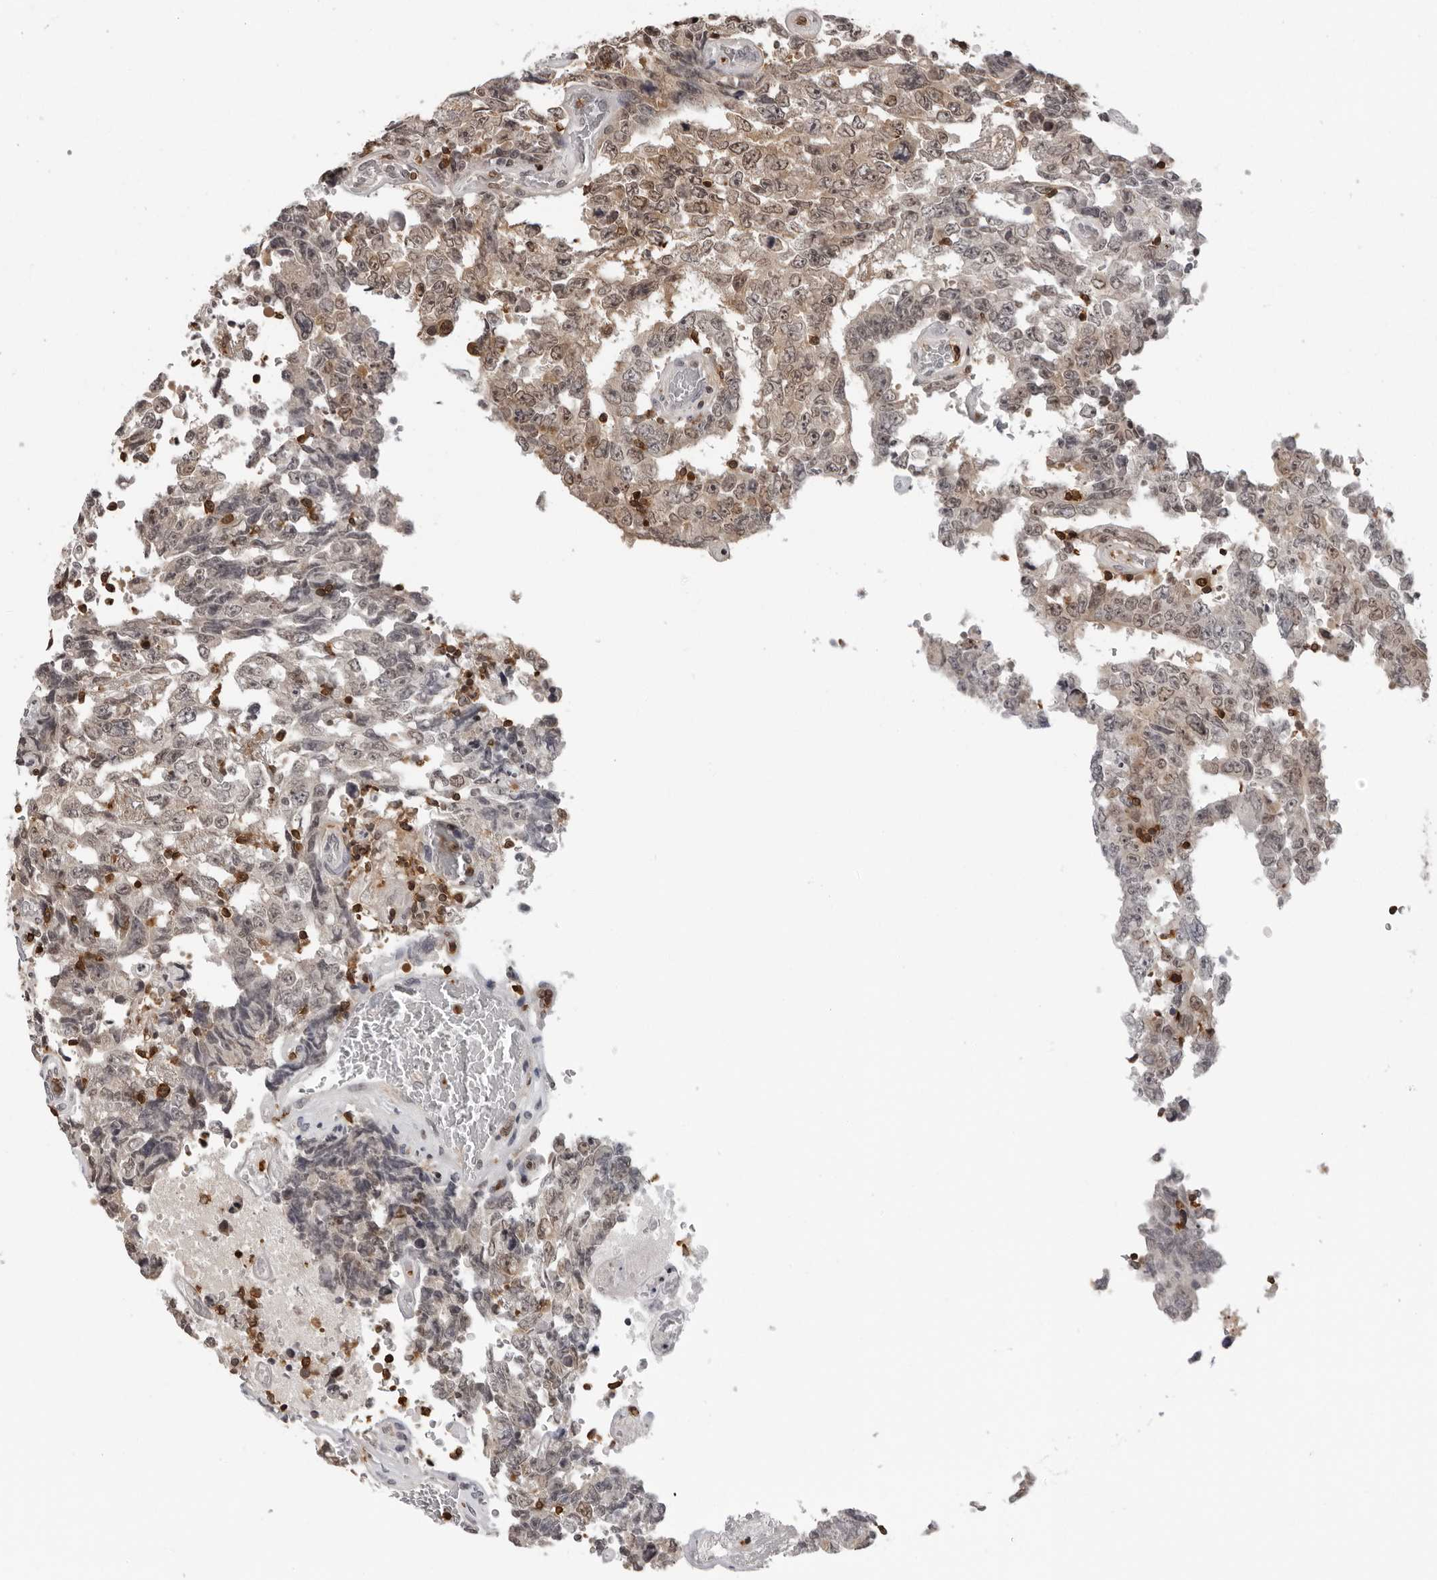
{"staining": {"intensity": "weak", "quantity": ">75%", "location": "cytoplasmic/membranous,nuclear"}, "tissue": "testis cancer", "cell_type": "Tumor cells", "image_type": "cancer", "snomed": [{"axis": "morphology", "description": "Carcinoma, Embryonal, NOS"}, {"axis": "topography", "description": "Testis"}], "caption": "A photomicrograph of human testis cancer stained for a protein displays weak cytoplasmic/membranous and nuclear brown staining in tumor cells. The staining is performed using DAB brown chromogen to label protein expression. The nuclei are counter-stained blue using hematoxylin.", "gene": "HSPH1", "patient": {"sex": "male", "age": 26}}